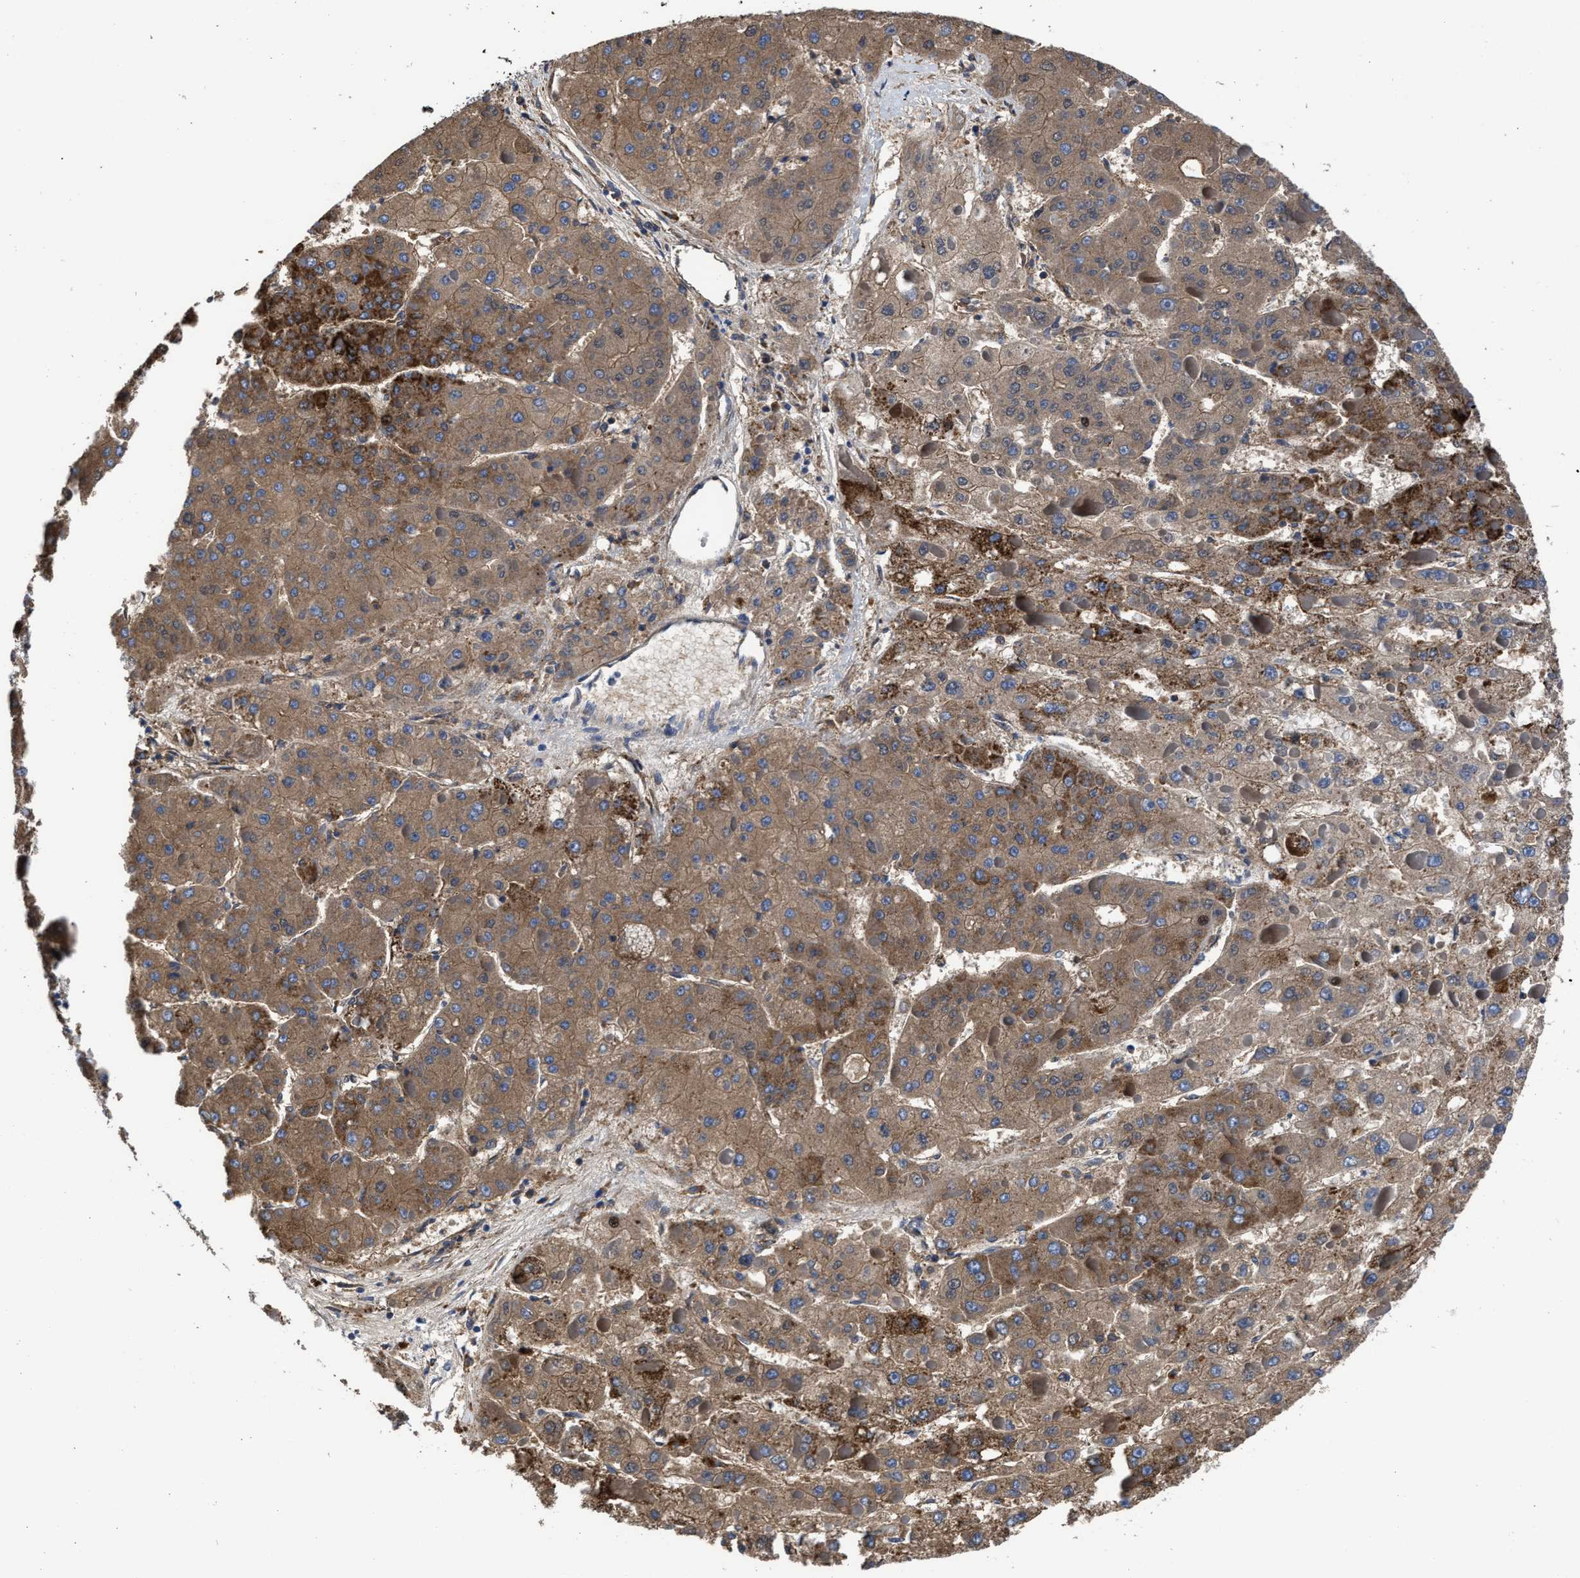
{"staining": {"intensity": "moderate", "quantity": ">75%", "location": "cytoplasmic/membranous"}, "tissue": "liver cancer", "cell_type": "Tumor cells", "image_type": "cancer", "snomed": [{"axis": "morphology", "description": "Carcinoma, Hepatocellular, NOS"}, {"axis": "topography", "description": "Liver"}], "caption": "Immunohistochemistry staining of liver cancer, which displays medium levels of moderate cytoplasmic/membranous staining in about >75% of tumor cells indicating moderate cytoplasmic/membranous protein staining. The staining was performed using DAB (brown) for protein detection and nuclei were counterstained in hematoxylin (blue).", "gene": "CACNA1D", "patient": {"sex": "female", "age": 73}}